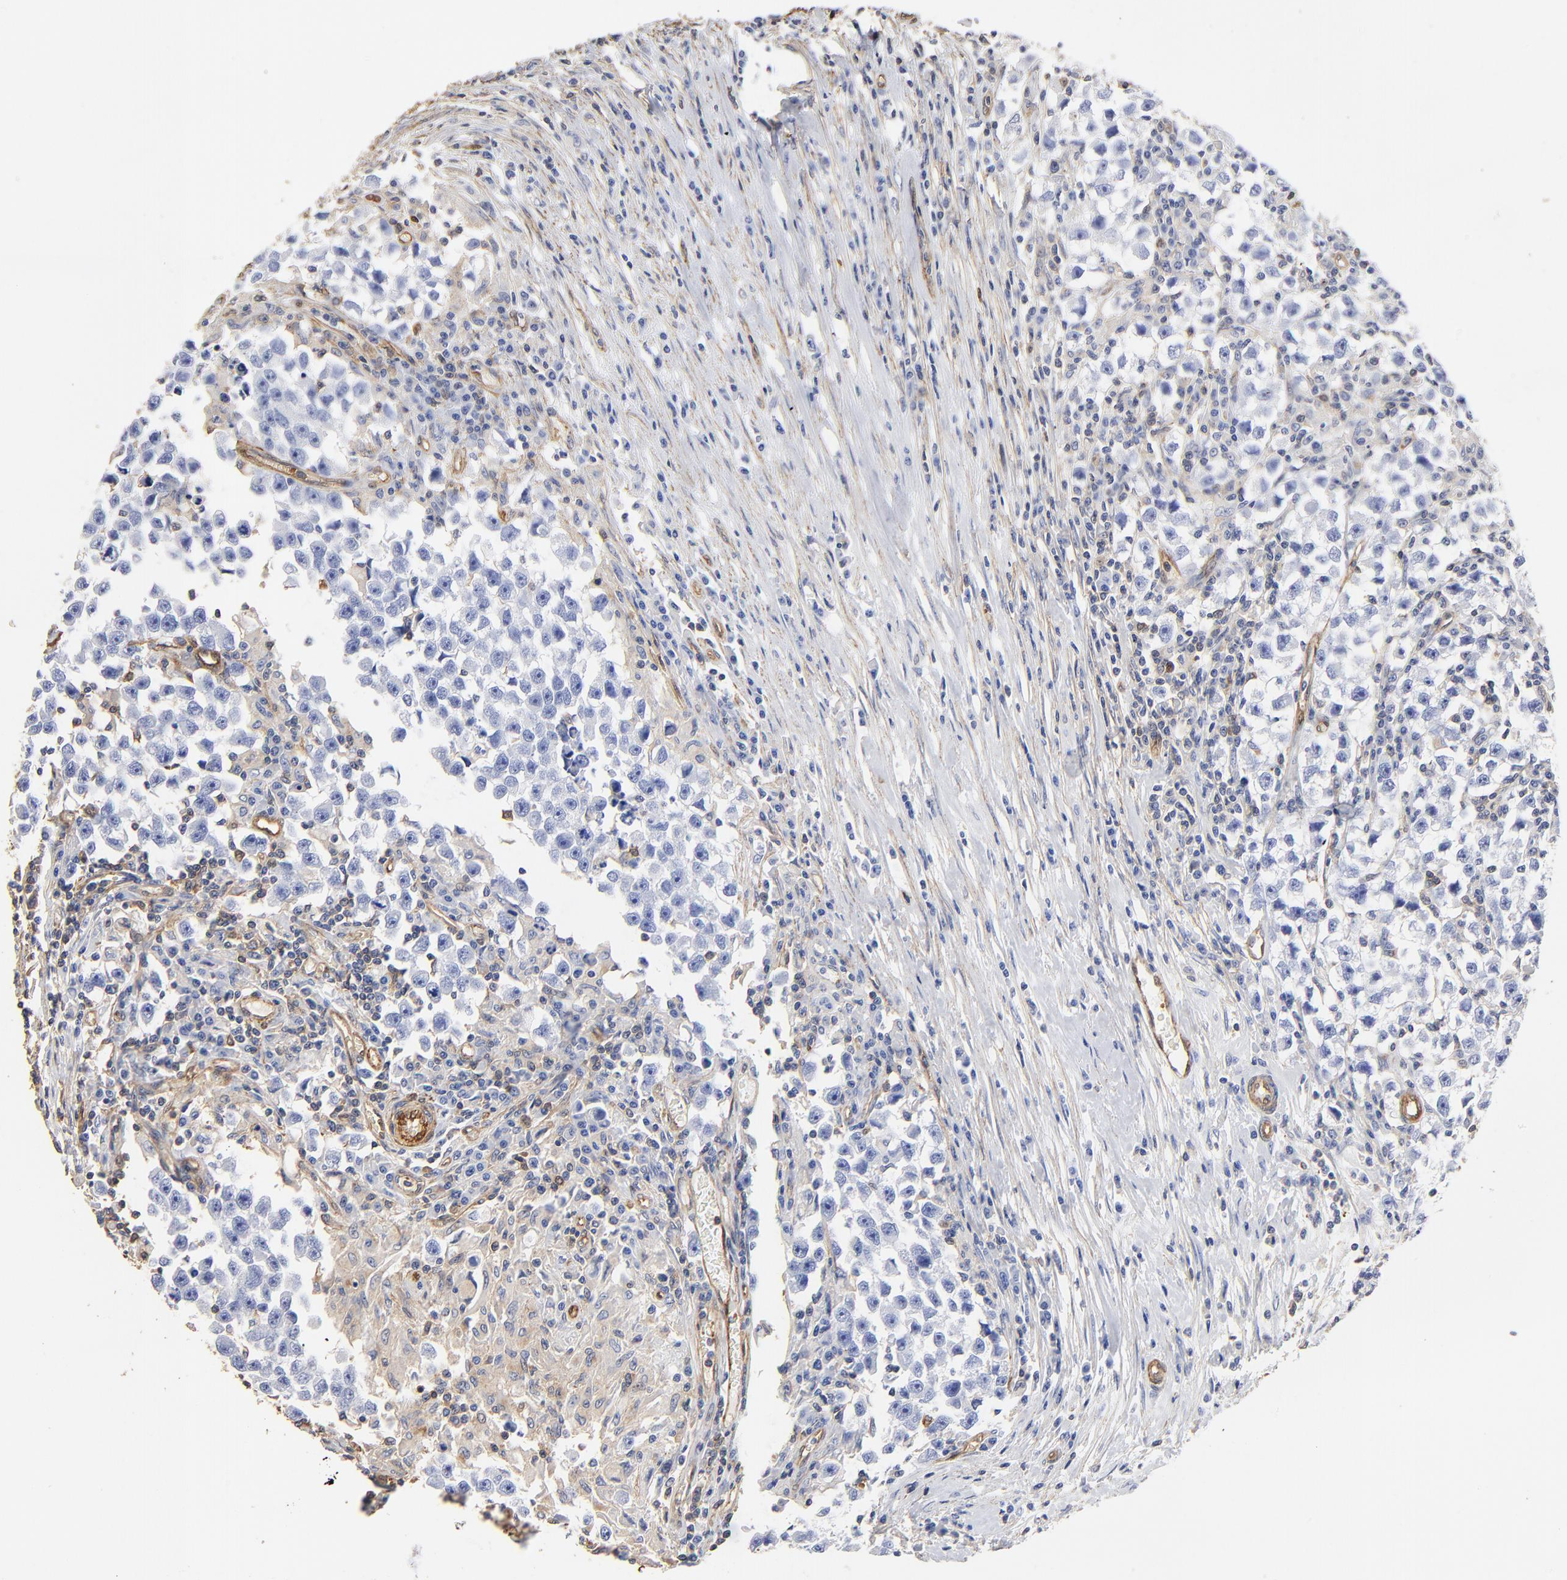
{"staining": {"intensity": "negative", "quantity": "none", "location": "none"}, "tissue": "testis cancer", "cell_type": "Tumor cells", "image_type": "cancer", "snomed": [{"axis": "morphology", "description": "Seminoma, NOS"}, {"axis": "topography", "description": "Testis"}], "caption": "Immunohistochemistry (IHC) of human seminoma (testis) shows no staining in tumor cells.", "gene": "TAGLN2", "patient": {"sex": "male", "age": 33}}